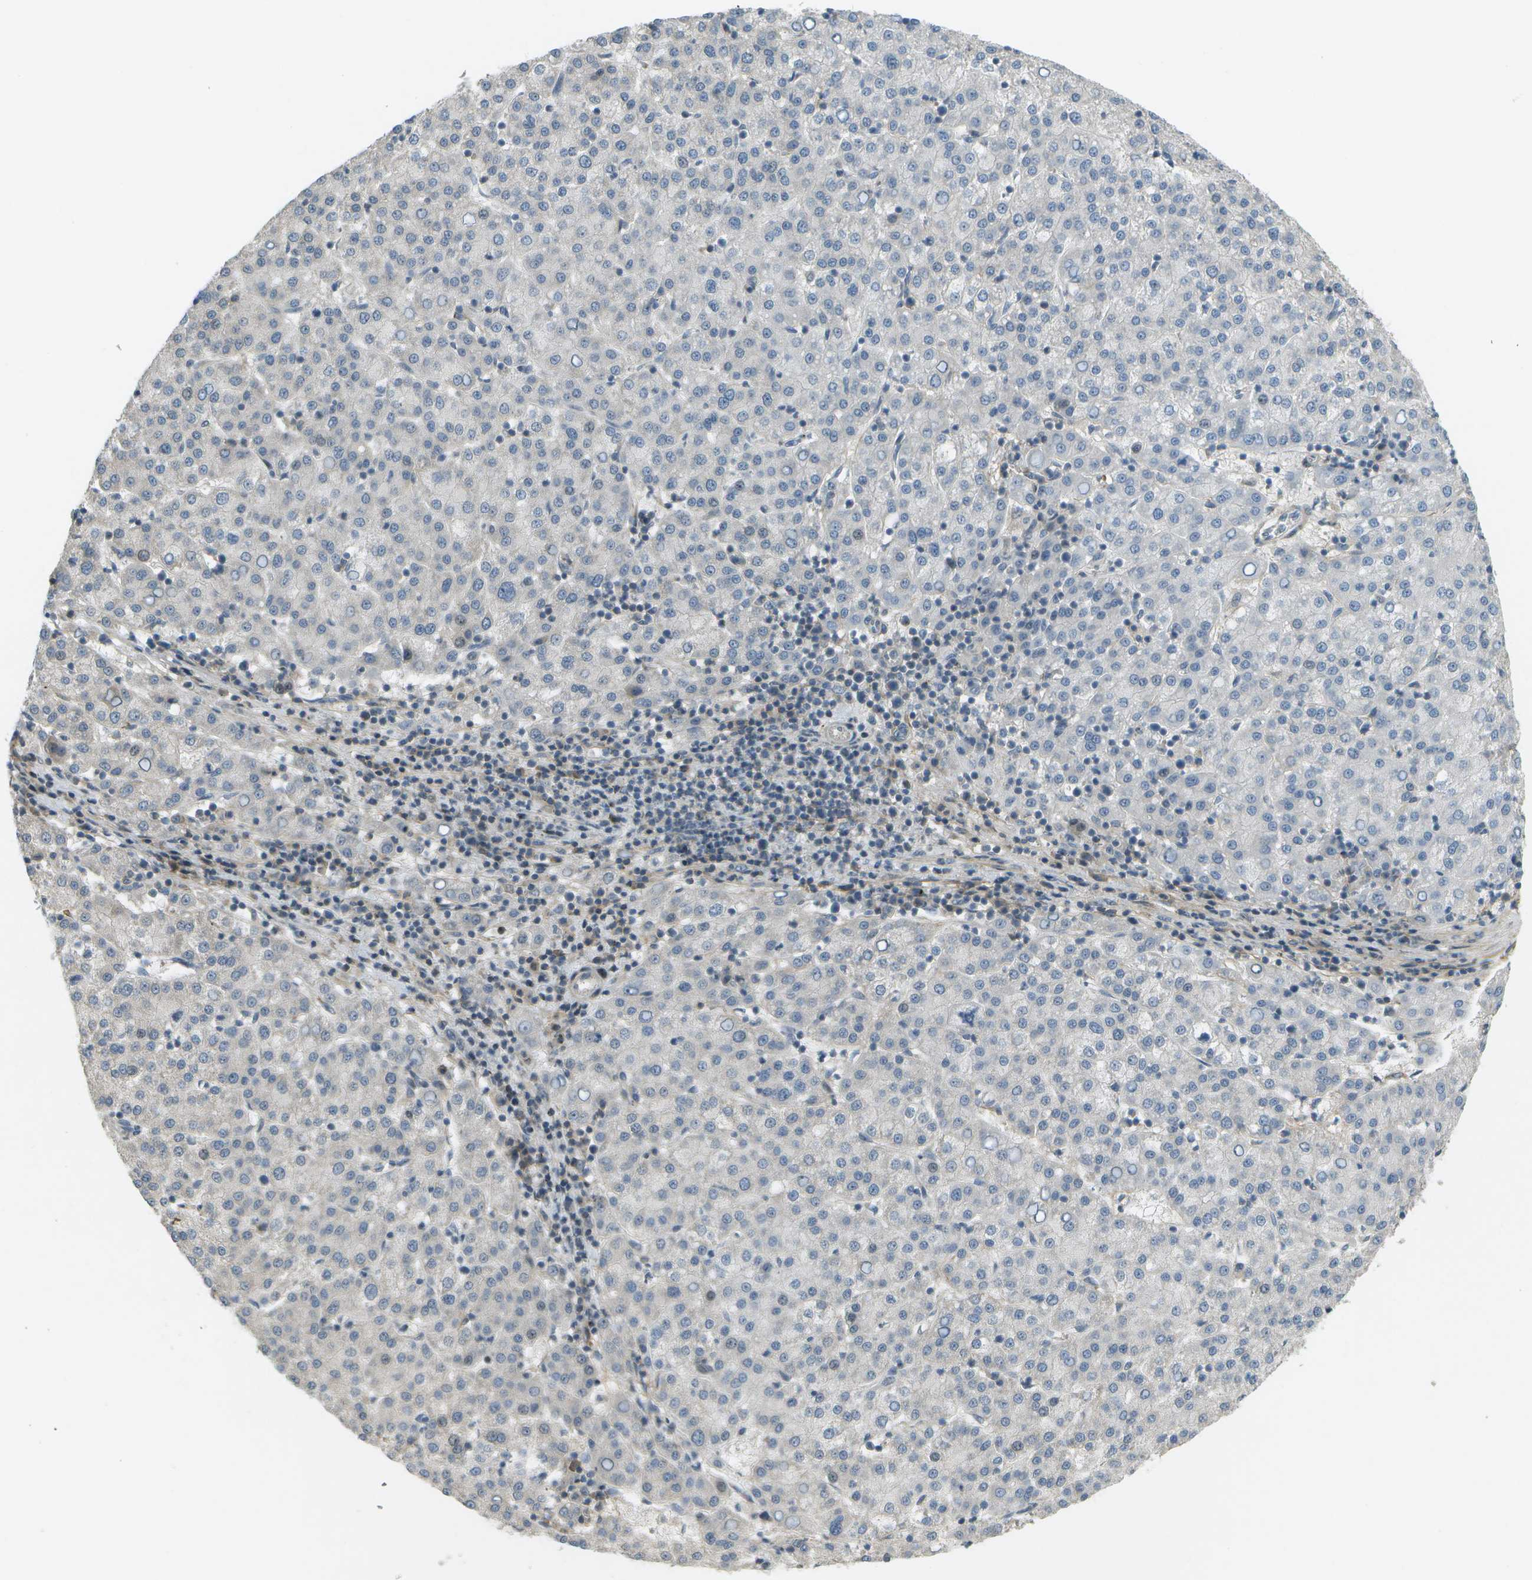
{"staining": {"intensity": "negative", "quantity": "none", "location": "none"}, "tissue": "liver cancer", "cell_type": "Tumor cells", "image_type": "cancer", "snomed": [{"axis": "morphology", "description": "Carcinoma, Hepatocellular, NOS"}, {"axis": "topography", "description": "Liver"}], "caption": "A micrograph of human liver hepatocellular carcinoma is negative for staining in tumor cells.", "gene": "WNK2", "patient": {"sex": "female", "age": 58}}